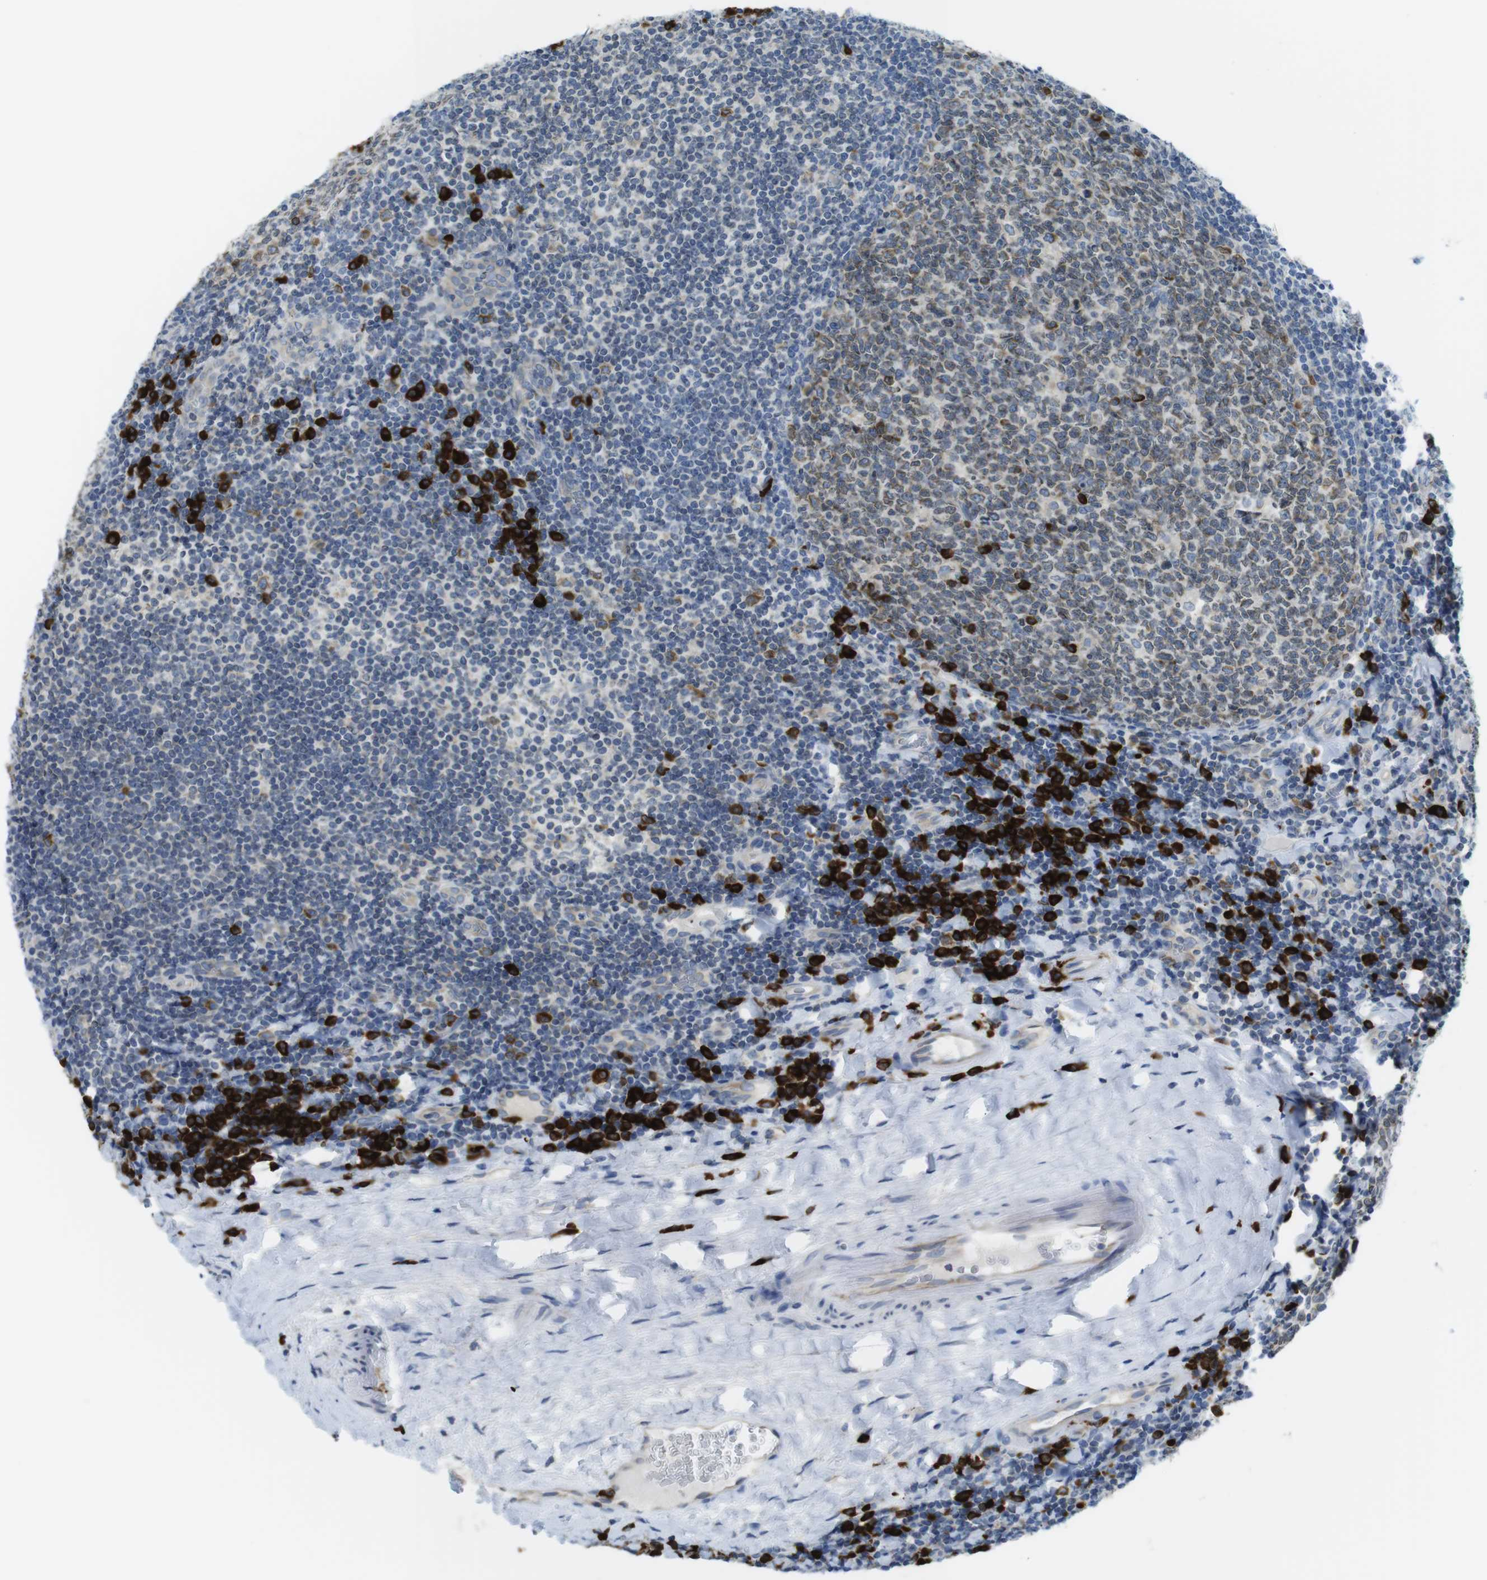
{"staining": {"intensity": "negative", "quantity": "none", "location": "none"}, "tissue": "tonsil", "cell_type": "Germinal center cells", "image_type": "normal", "snomed": [{"axis": "morphology", "description": "Normal tissue, NOS"}, {"axis": "topography", "description": "Tonsil"}], "caption": "Human tonsil stained for a protein using immunohistochemistry exhibits no staining in germinal center cells.", "gene": "CLPTM1L", "patient": {"sex": "male", "age": 37}}